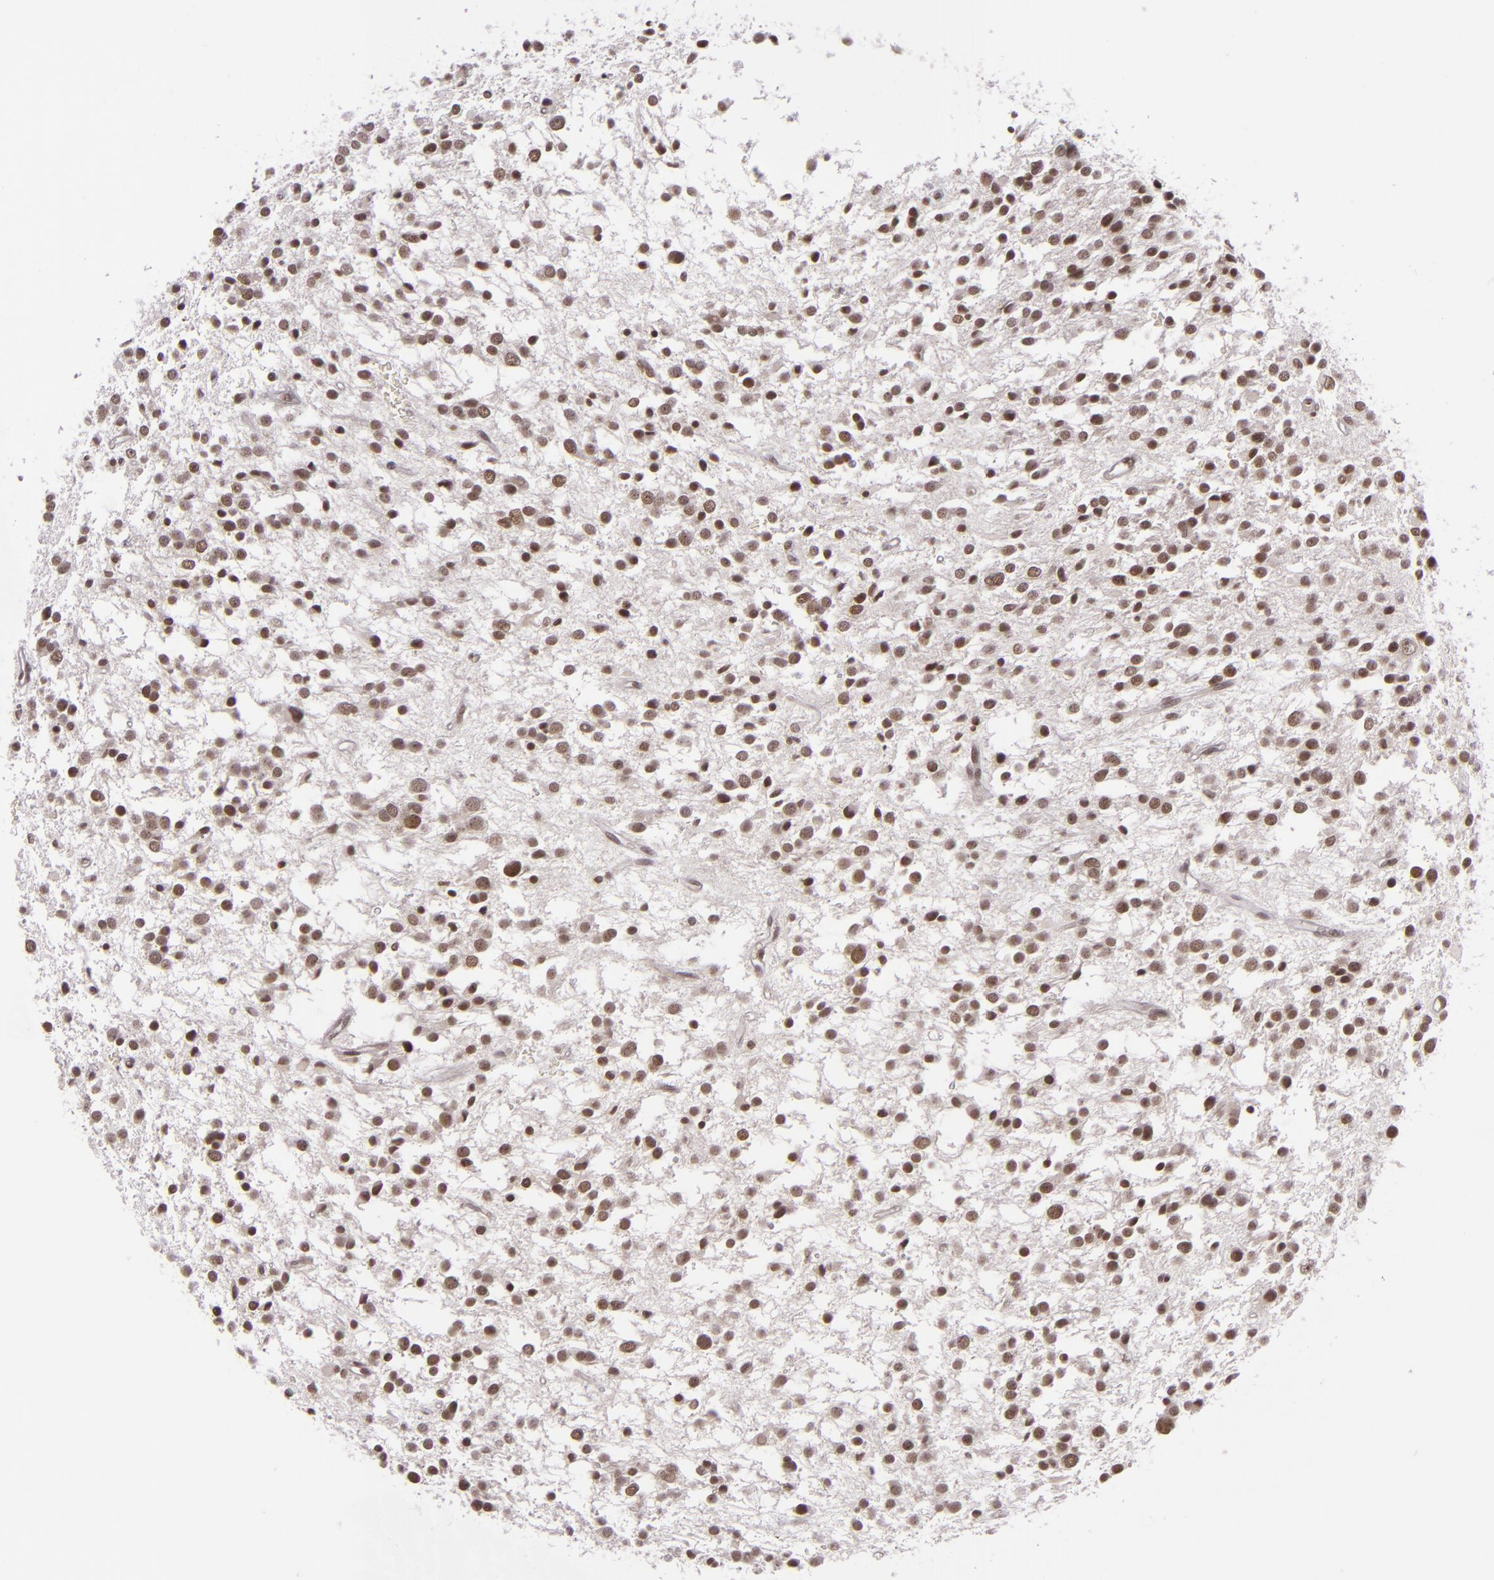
{"staining": {"intensity": "weak", "quantity": ">75%", "location": "nuclear"}, "tissue": "glioma", "cell_type": "Tumor cells", "image_type": "cancer", "snomed": [{"axis": "morphology", "description": "Glioma, malignant, Low grade"}, {"axis": "topography", "description": "Brain"}], "caption": "The image reveals a brown stain indicating the presence of a protein in the nuclear of tumor cells in malignant glioma (low-grade). (DAB IHC with brightfield microscopy, high magnification).", "gene": "ZFX", "patient": {"sex": "female", "age": 36}}